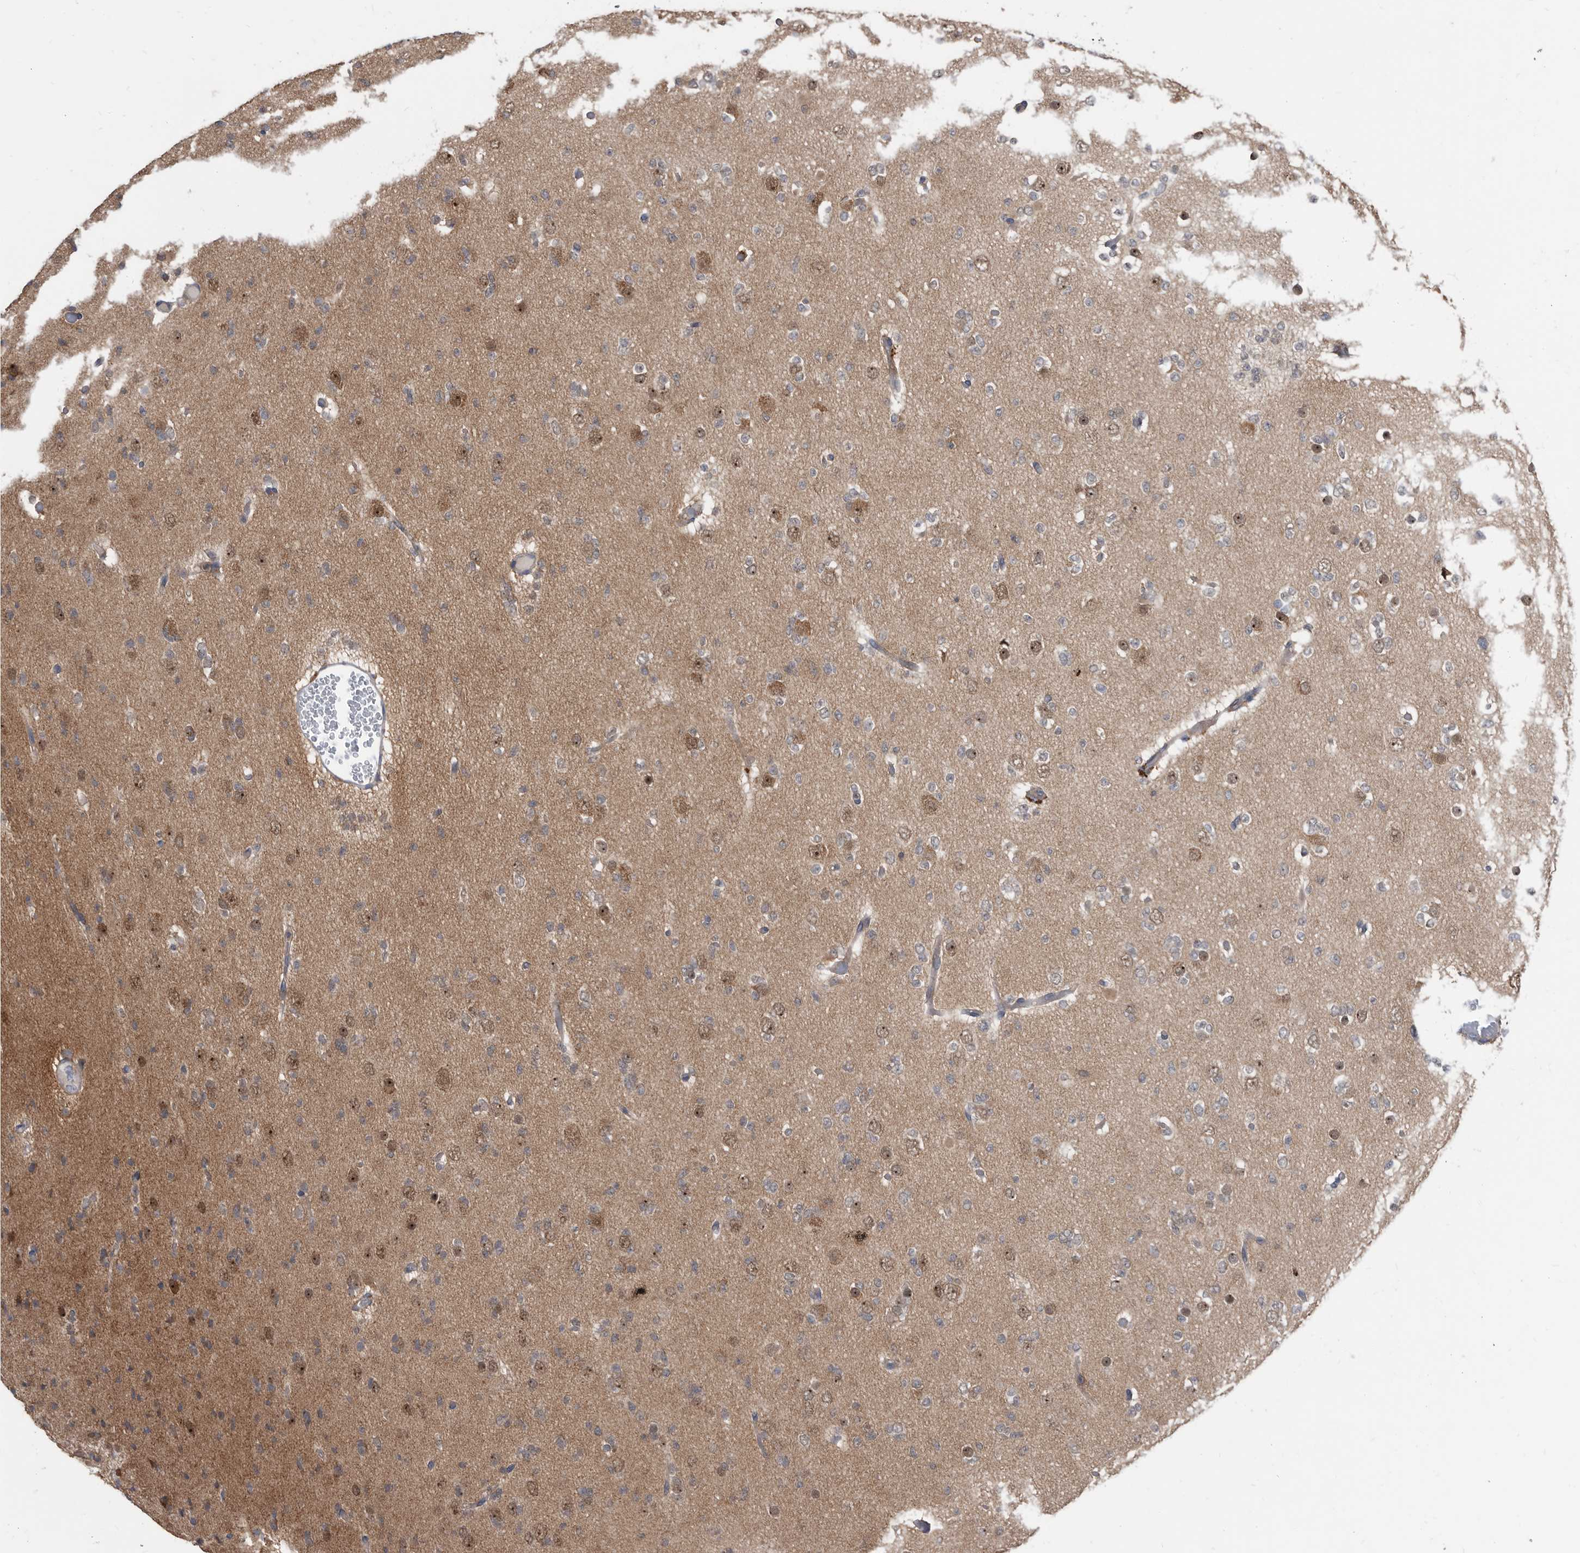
{"staining": {"intensity": "negative", "quantity": "none", "location": "none"}, "tissue": "glioma", "cell_type": "Tumor cells", "image_type": "cancer", "snomed": [{"axis": "morphology", "description": "Glioma, malignant, Low grade"}, {"axis": "topography", "description": "Brain"}], "caption": "This is a image of immunohistochemistry staining of malignant glioma (low-grade), which shows no staining in tumor cells.", "gene": "APEH", "patient": {"sex": "female", "age": 22}}